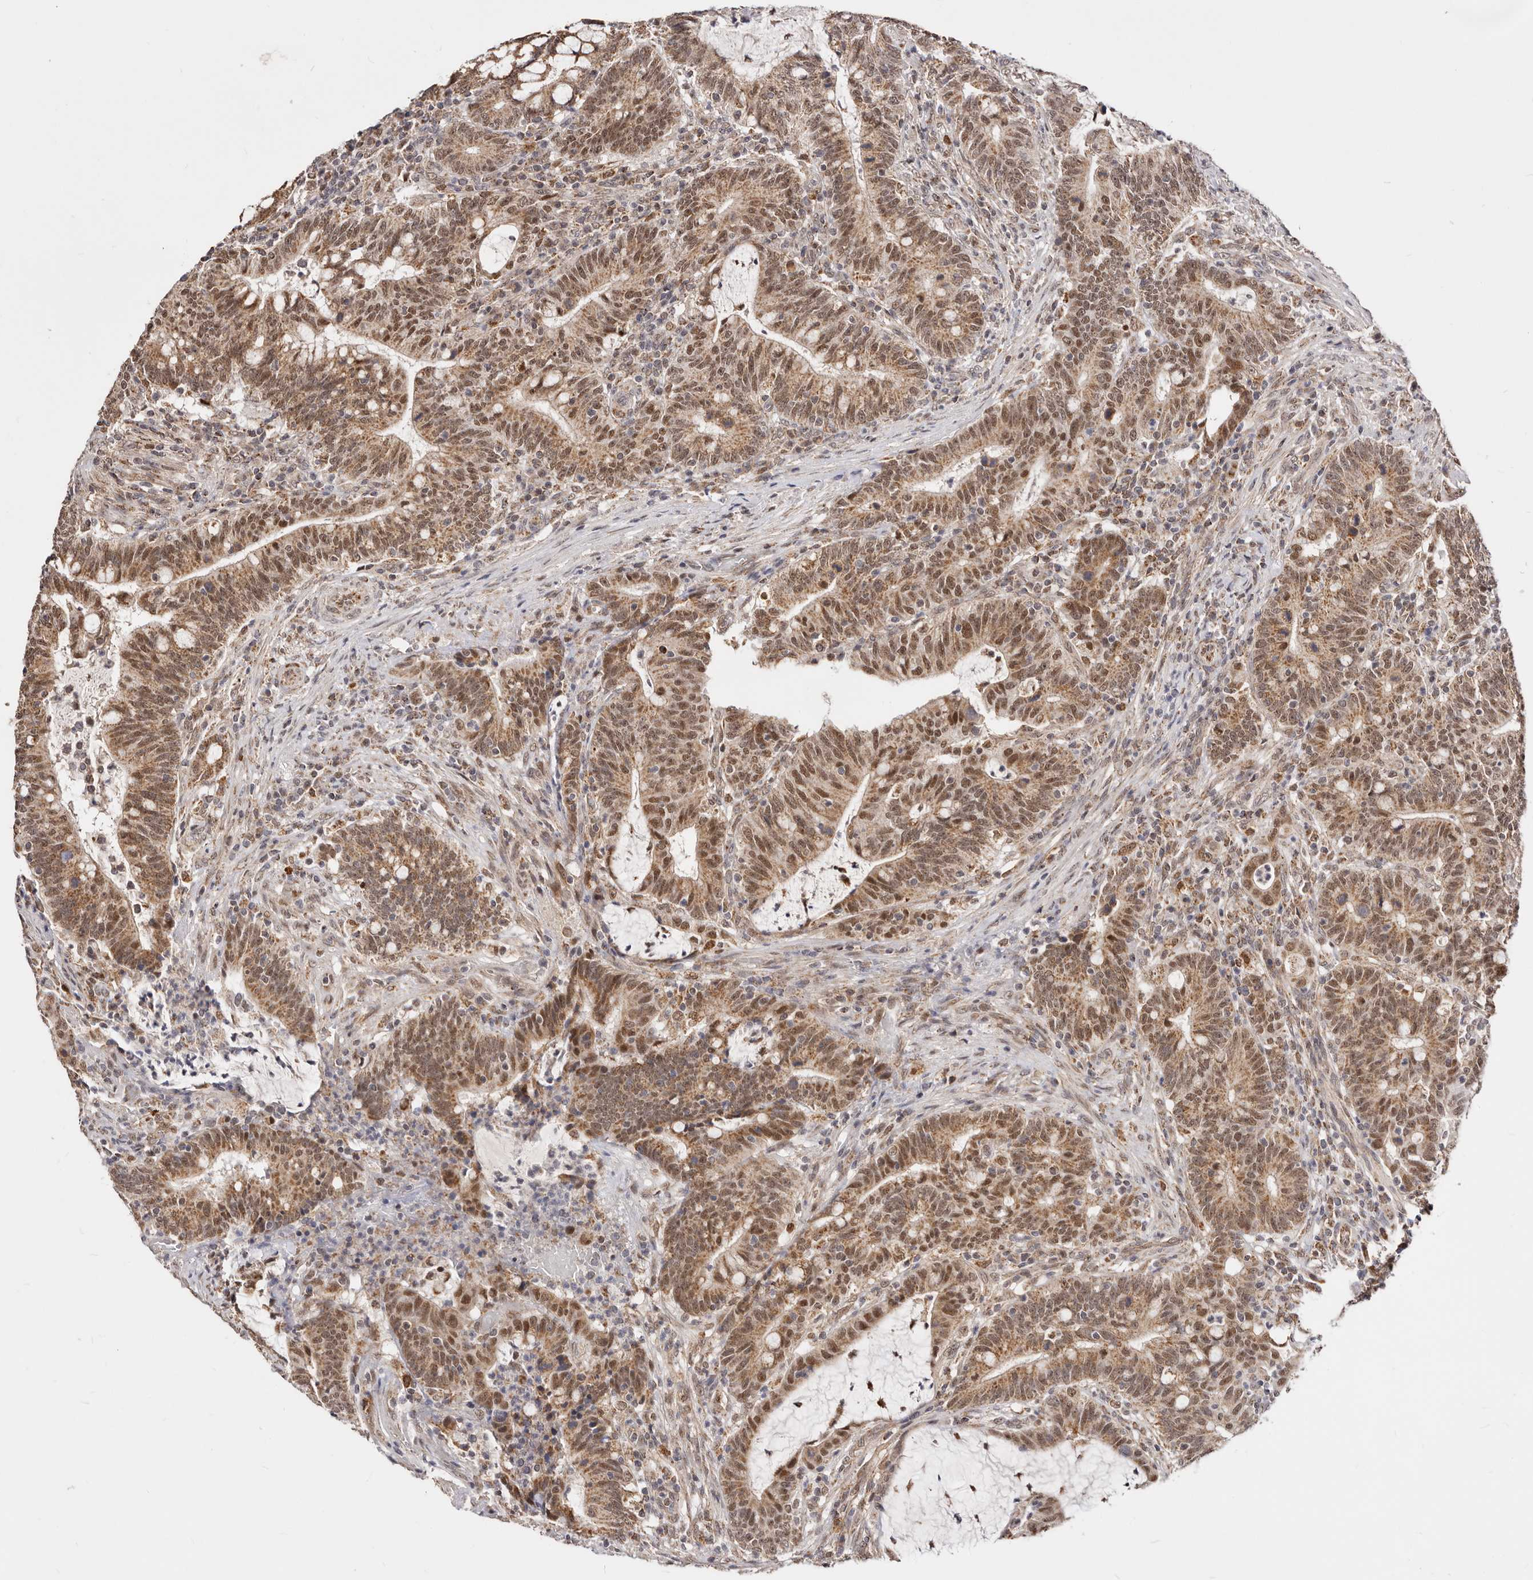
{"staining": {"intensity": "moderate", "quantity": ">75%", "location": "cytoplasmic/membranous,nuclear"}, "tissue": "colorectal cancer", "cell_type": "Tumor cells", "image_type": "cancer", "snomed": [{"axis": "morphology", "description": "Adenocarcinoma, NOS"}, {"axis": "topography", "description": "Colon"}], "caption": "The immunohistochemical stain shows moderate cytoplasmic/membranous and nuclear positivity in tumor cells of adenocarcinoma (colorectal) tissue.", "gene": "SEC14L1", "patient": {"sex": "female", "age": 66}}